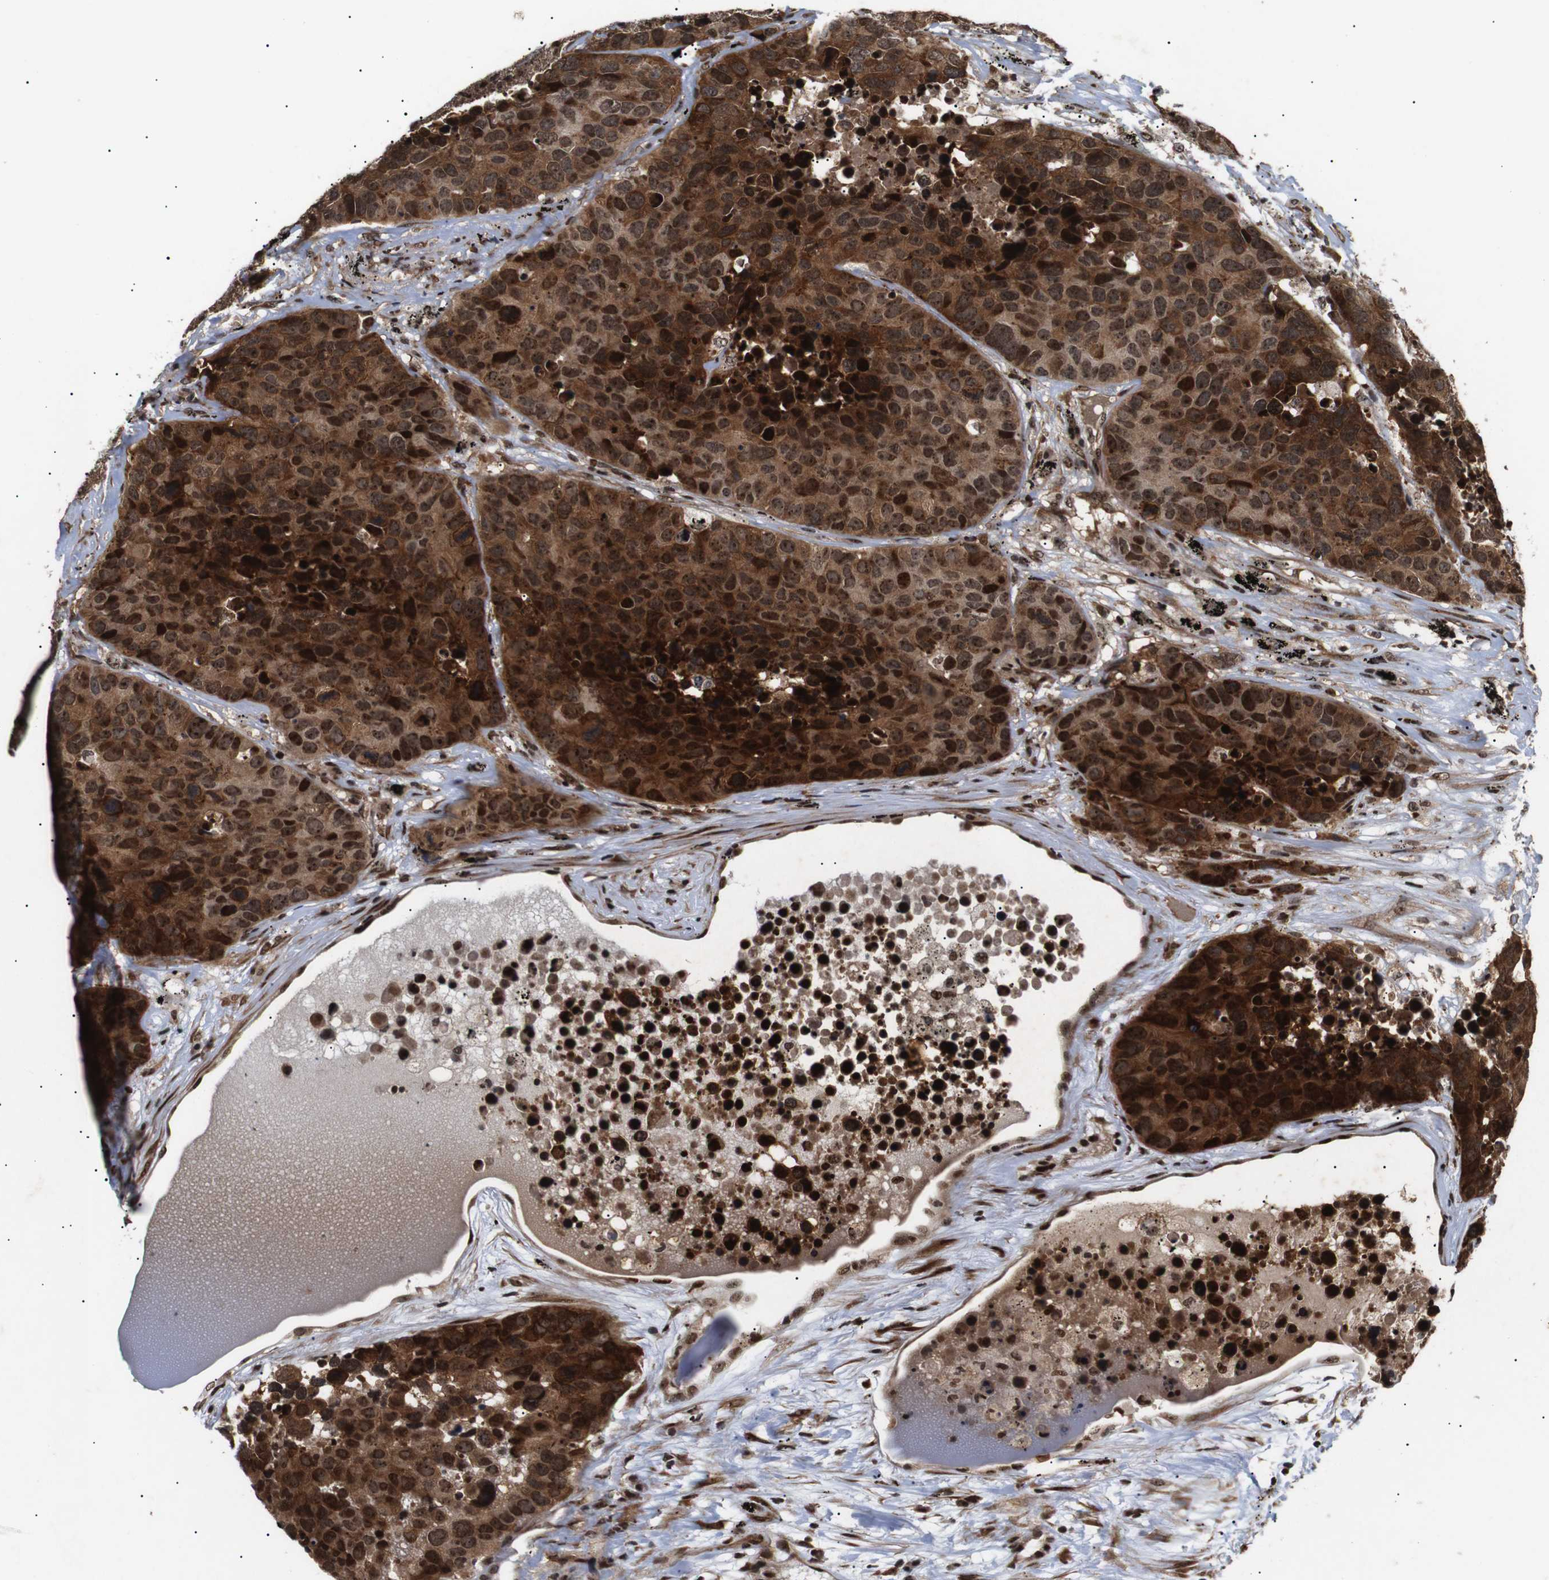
{"staining": {"intensity": "strong", "quantity": ">75%", "location": "cytoplasmic/membranous,nuclear"}, "tissue": "carcinoid", "cell_type": "Tumor cells", "image_type": "cancer", "snomed": [{"axis": "morphology", "description": "Carcinoid, malignant, NOS"}, {"axis": "topography", "description": "Lung"}], "caption": "Immunohistochemistry (IHC) histopathology image of human carcinoid stained for a protein (brown), which shows high levels of strong cytoplasmic/membranous and nuclear staining in about >75% of tumor cells.", "gene": "KIF23", "patient": {"sex": "male", "age": 60}}